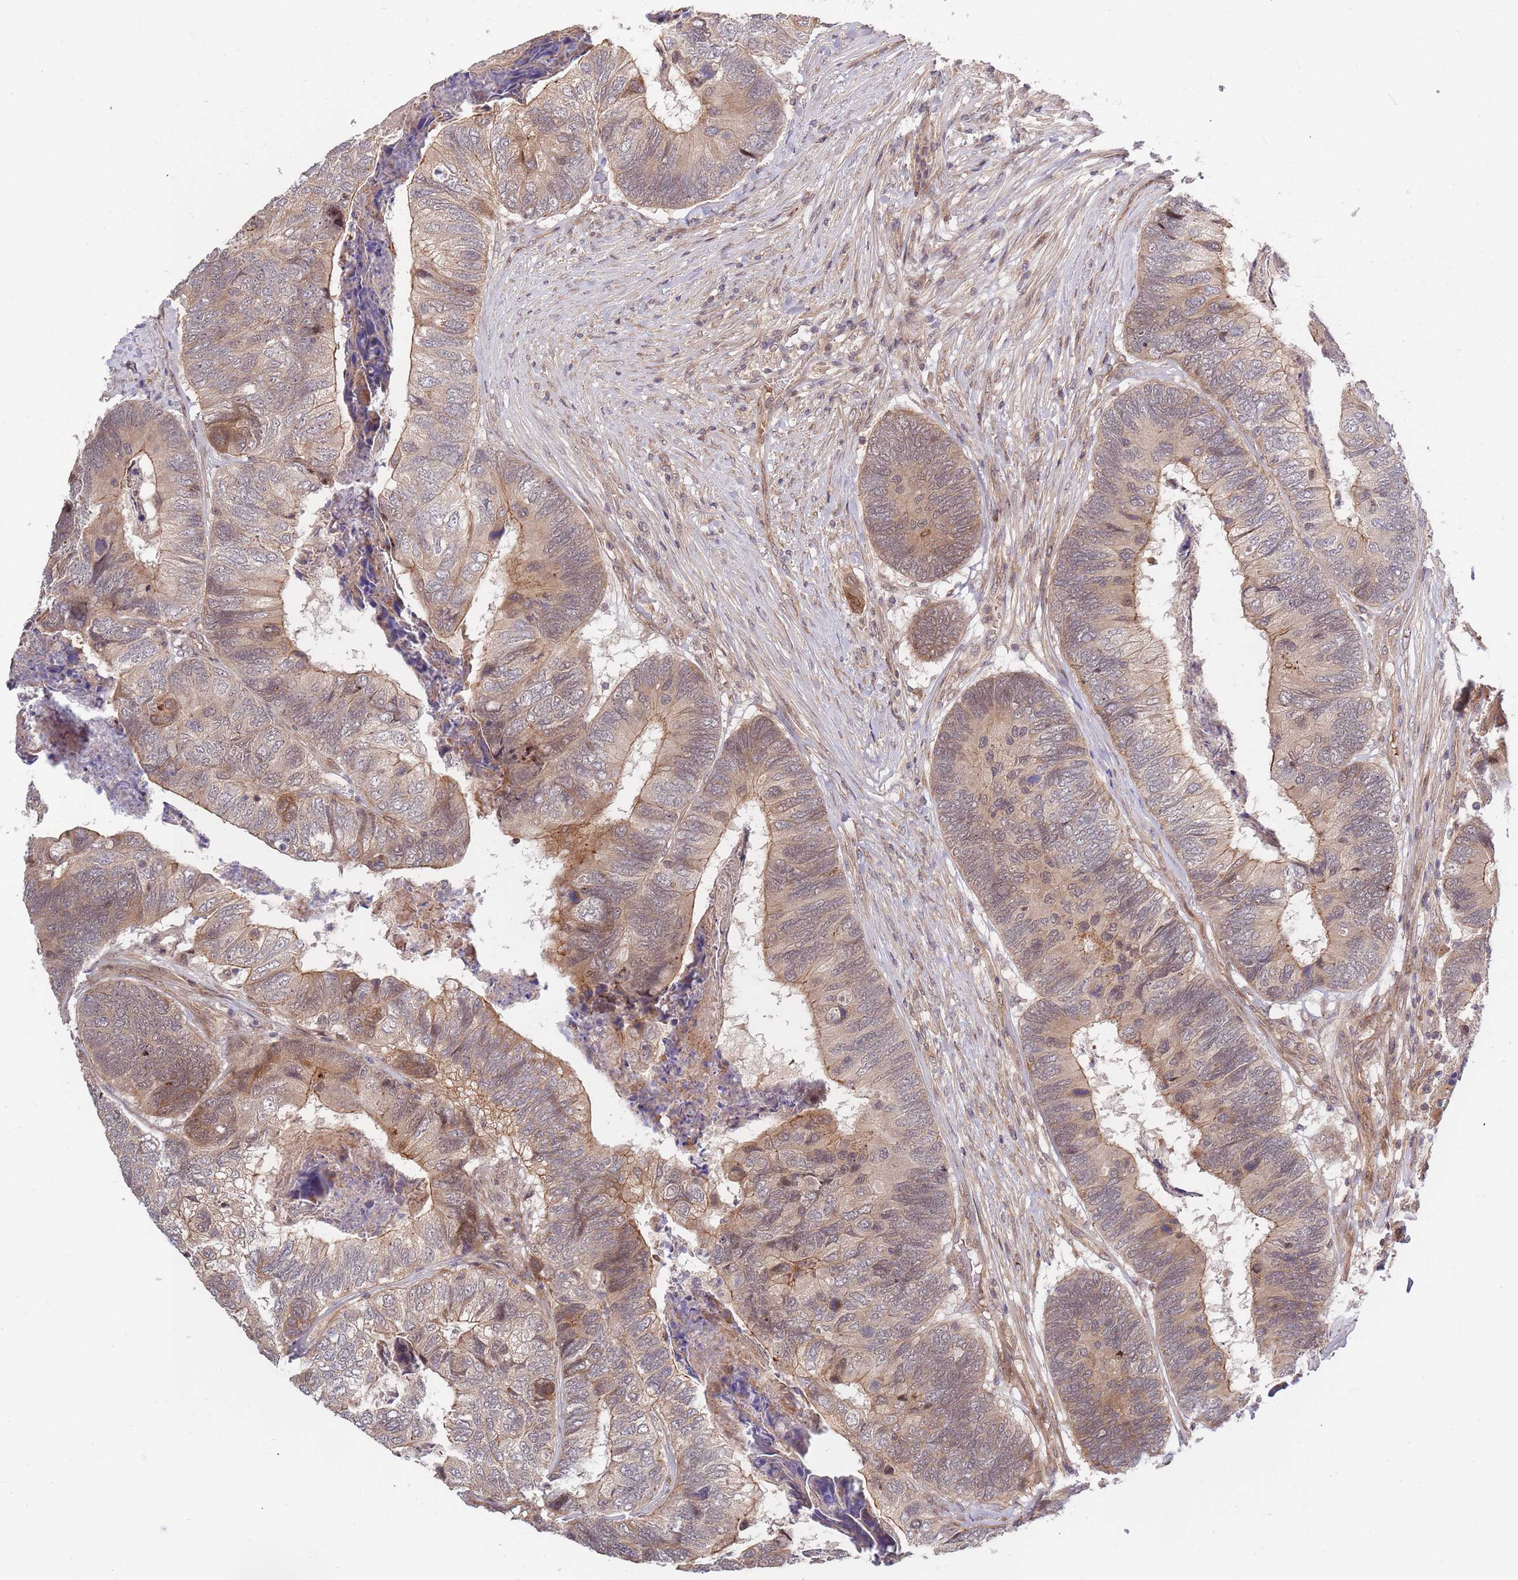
{"staining": {"intensity": "weak", "quantity": ">75%", "location": "cytoplasmic/membranous"}, "tissue": "colorectal cancer", "cell_type": "Tumor cells", "image_type": "cancer", "snomed": [{"axis": "morphology", "description": "Adenocarcinoma, NOS"}, {"axis": "topography", "description": "Colon"}], "caption": "The photomicrograph reveals a brown stain indicating the presence of a protein in the cytoplasmic/membranous of tumor cells in colorectal cancer.", "gene": "HAUS3", "patient": {"sex": "female", "age": 67}}